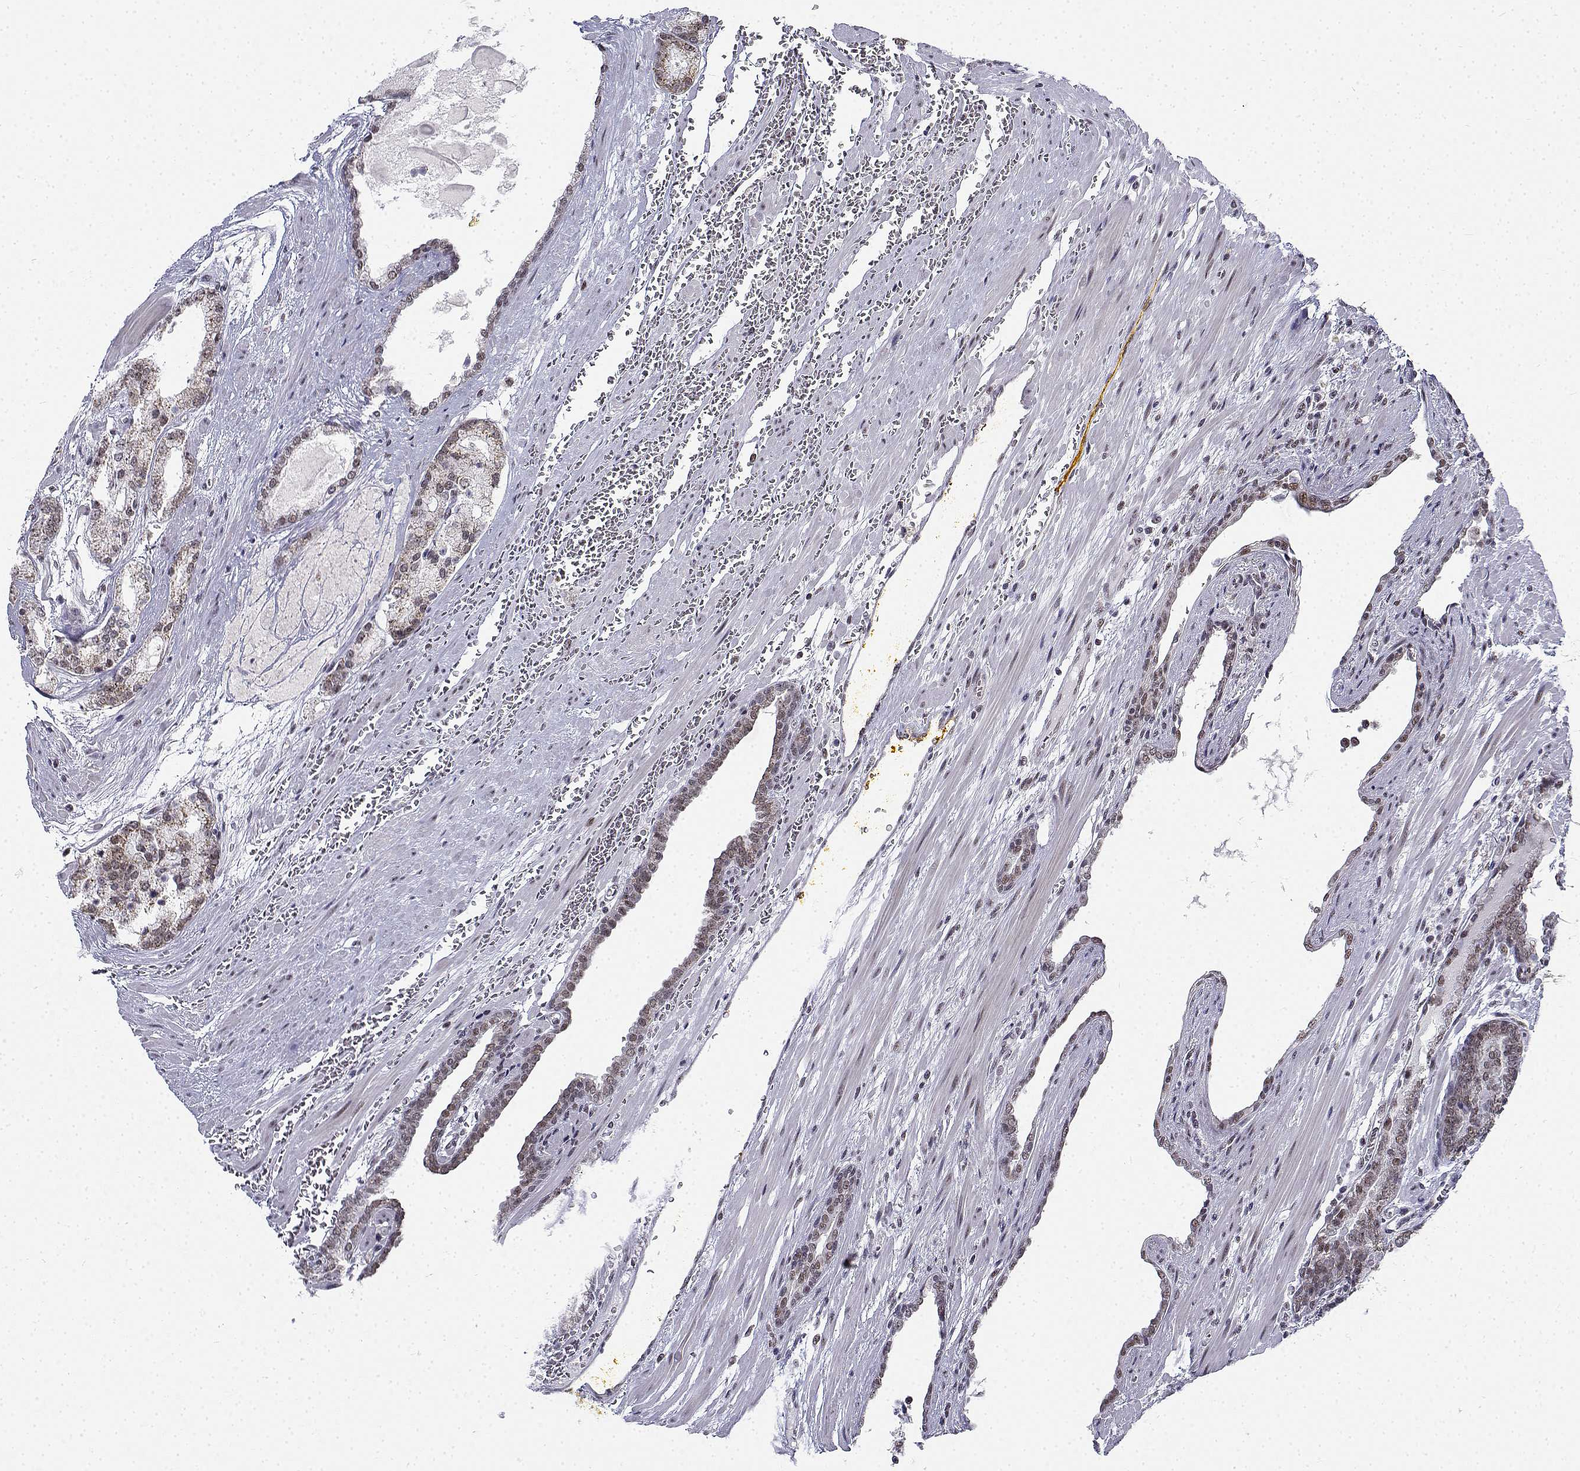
{"staining": {"intensity": "weak", "quantity": "25%-75%", "location": "cytoplasmic/membranous,nuclear"}, "tissue": "prostate cancer", "cell_type": "Tumor cells", "image_type": "cancer", "snomed": [{"axis": "morphology", "description": "Adenocarcinoma, High grade"}, {"axis": "topography", "description": "Prostate"}], "caption": "A micrograph of prostate adenocarcinoma (high-grade) stained for a protein displays weak cytoplasmic/membranous and nuclear brown staining in tumor cells.", "gene": "BCAS2", "patient": {"sex": "male", "age": 64}}